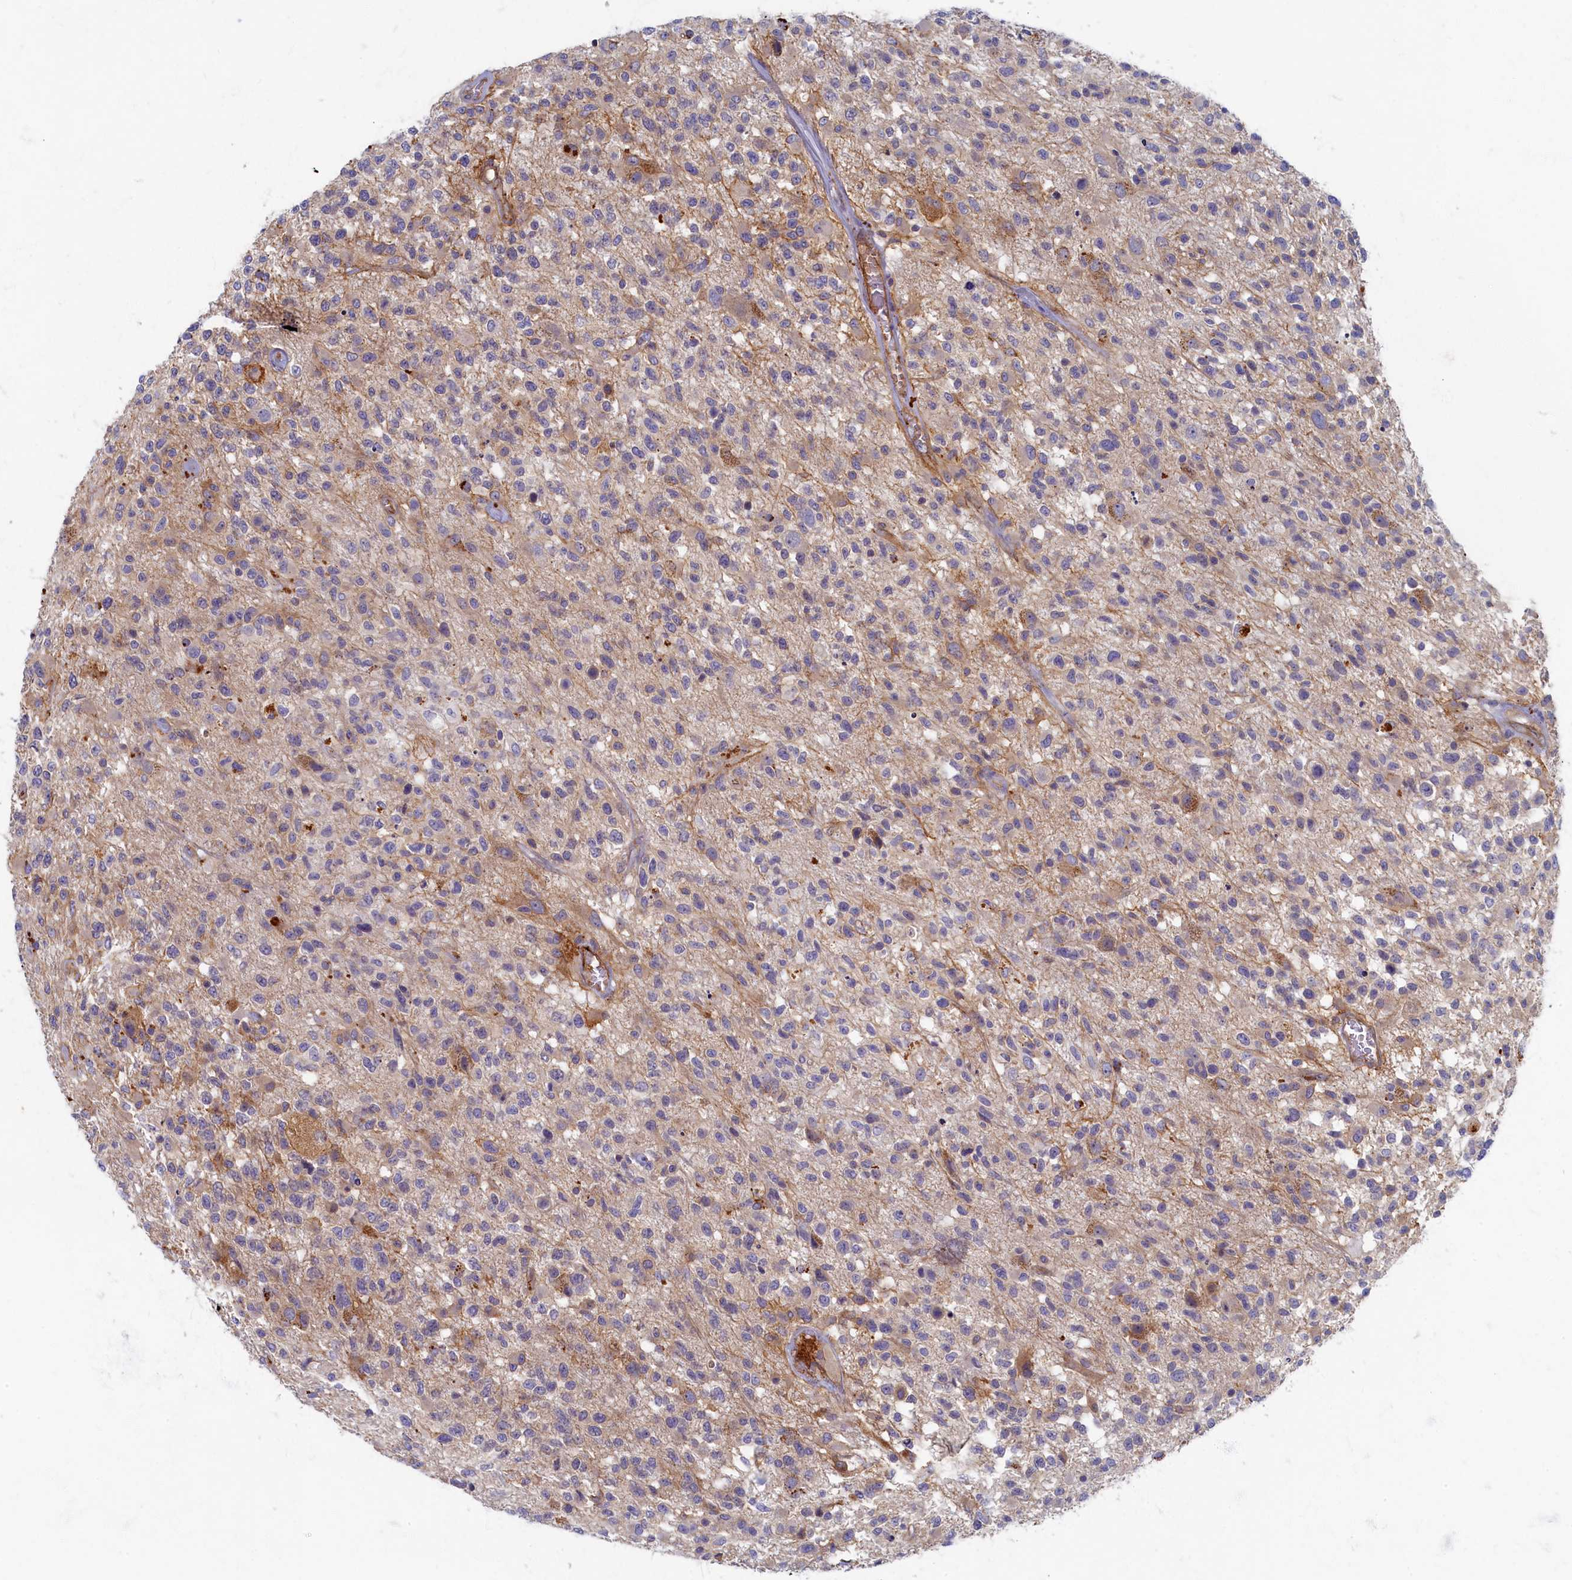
{"staining": {"intensity": "weak", "quantity": "<25%", "location": "cytoplasmic/membranous"}, "tissue": "glioma", "cell_type": "Tumor cells", "image_type": "cancer", "snomed": [{"axis": "morphology", "description": "Glioma, malignant, High grade"}, {"axis": "morphology", "description": "Glioblastoma, NOS"}, {"axis": "topography", "description": "Brain"}], "caption": "High power microscopy micrograph of an immunohistochemistry histopathology image of malignant glioma (high-grade), revealing no significant expression in tumor cells.", "gene": "PSMG2", "patient": {"sex": "male", "age": 60}}